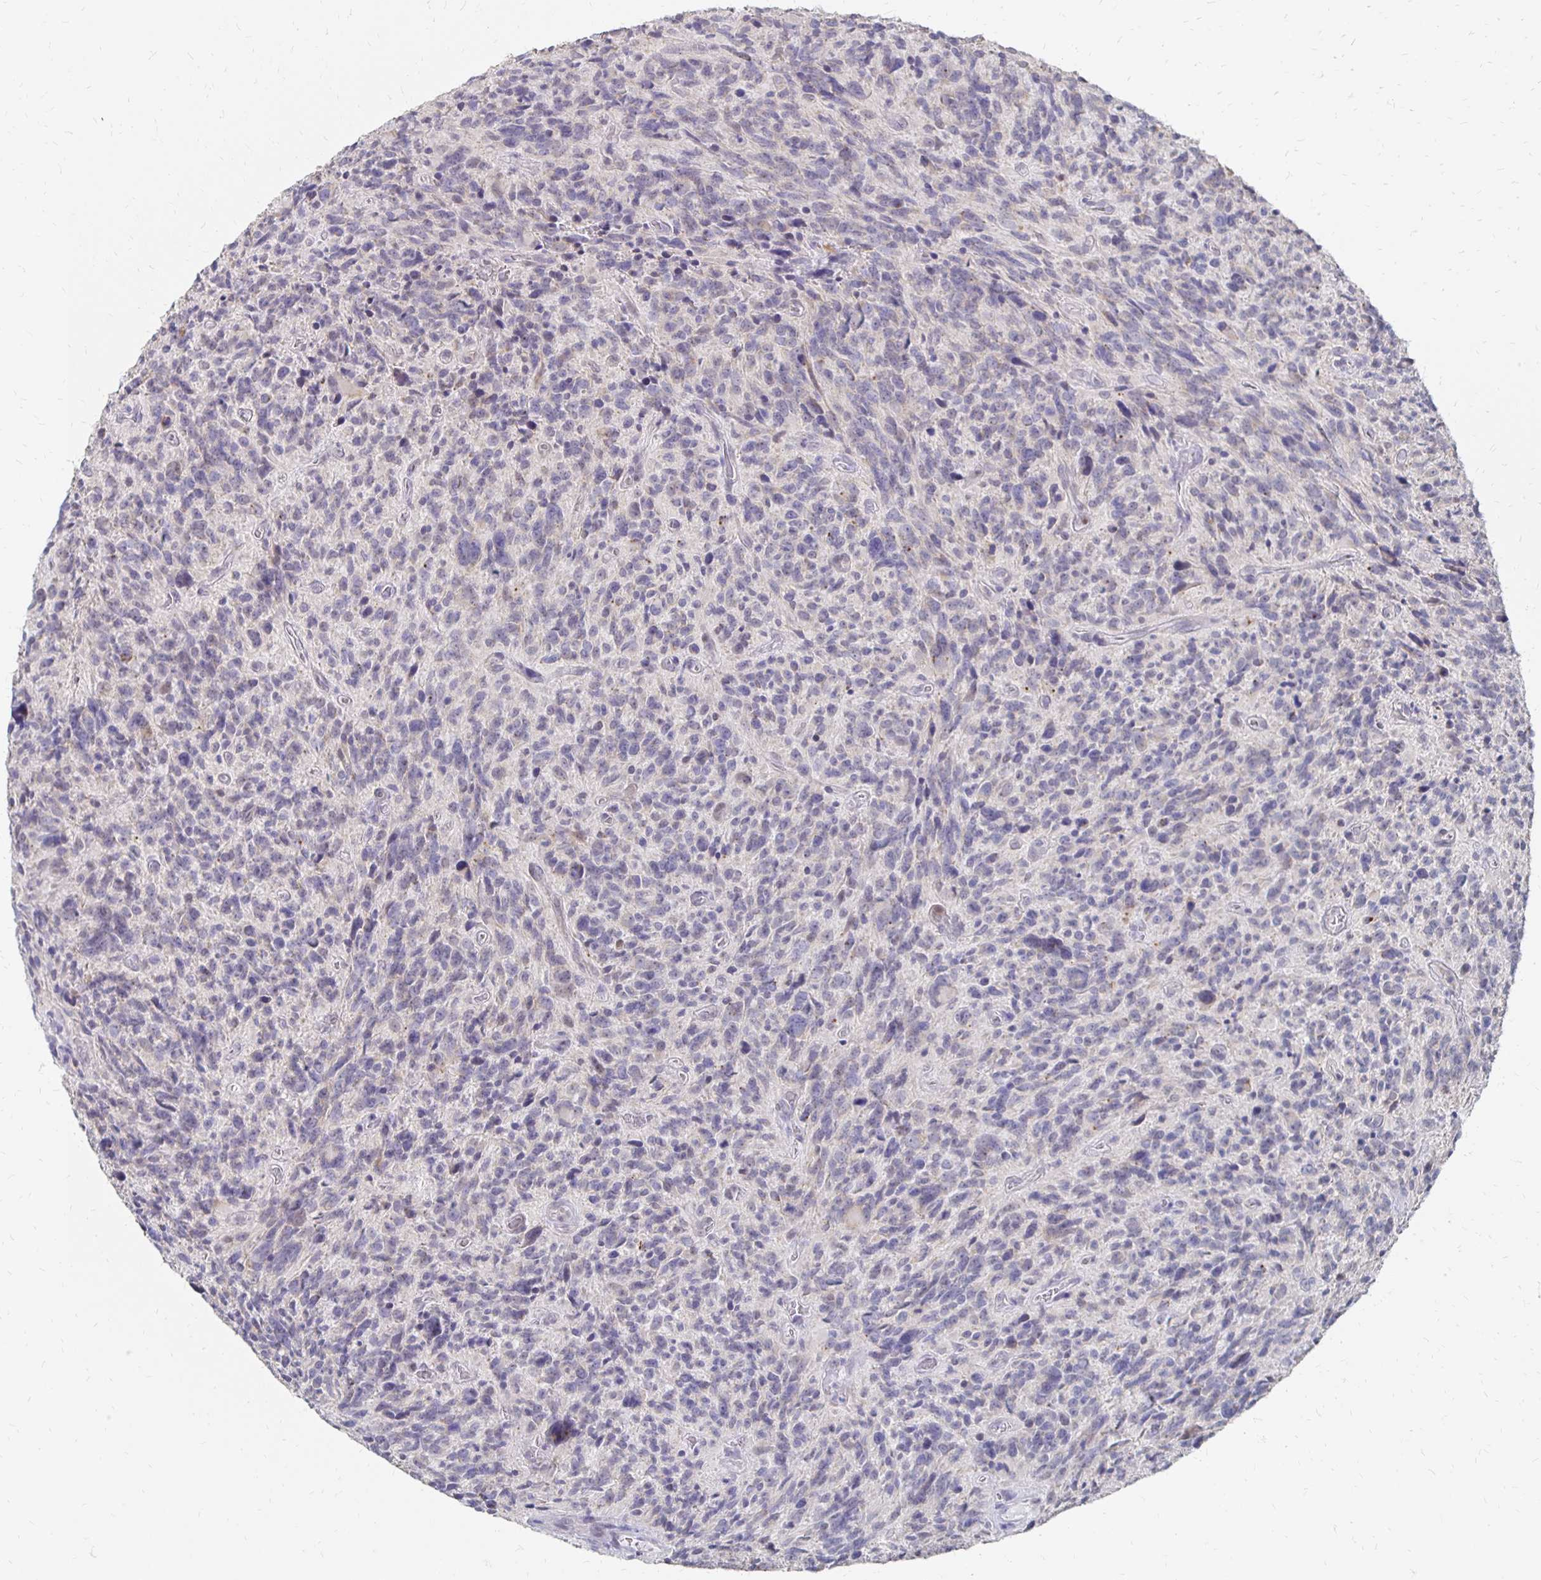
{"staining": {"intensity": "negative", "quantity": "none", "location": "none"}, "tissue": "glioma", "cell_type": "Tumor cells", "image_type": "cancer", "snomed": [{"axis": "morphology", "description": "Glioma, malignant, High grade"}, {"axis": "topography", "description": "Brain"}], "caption": "Image shows no significant protein staining in tumor cells of malignant glioma (high-grade). (IHC, brightfield microscopy, high magnification).", "gene": "ATOSB", "patient": {"sex": "male", "age": 46}}